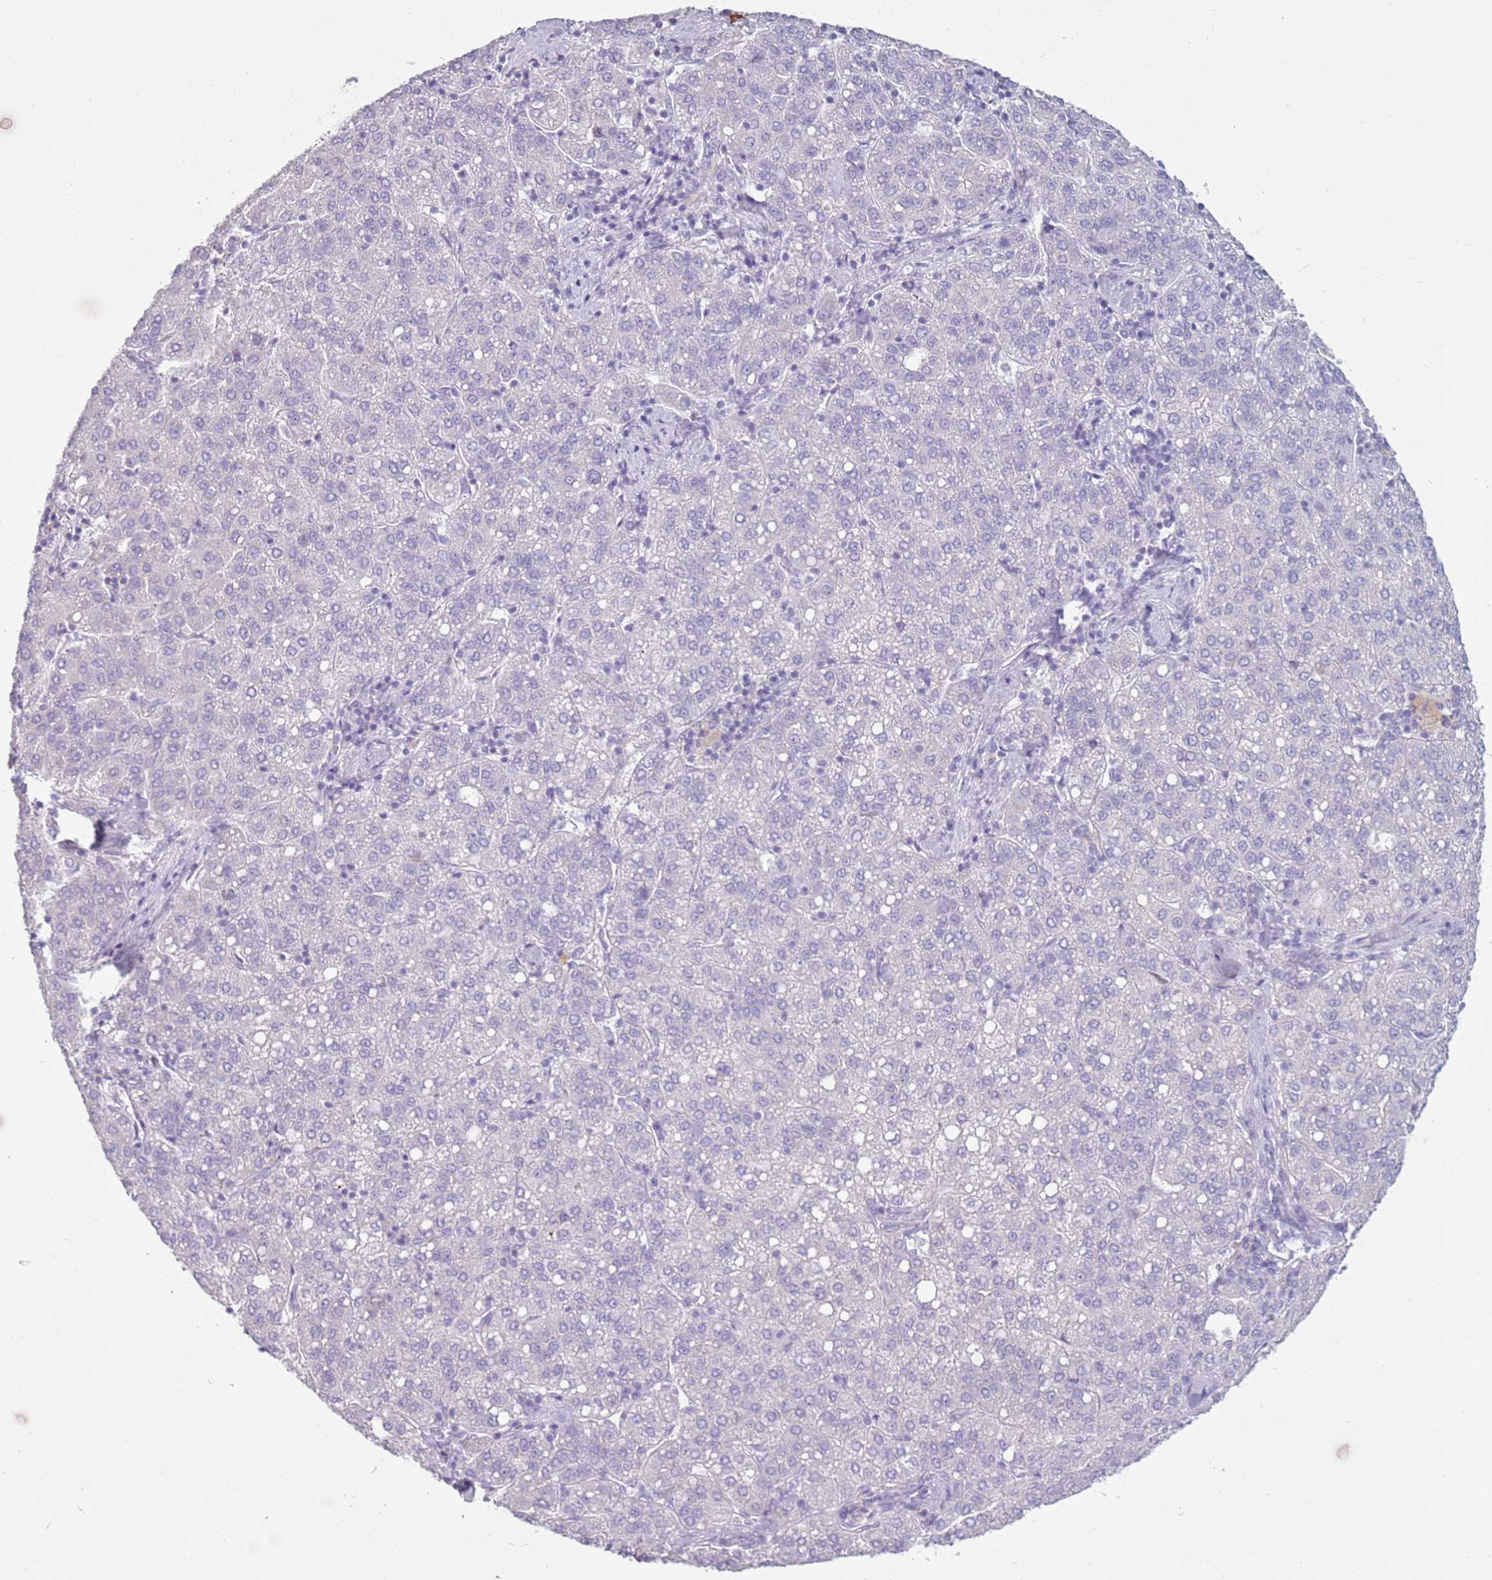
{"staining": {"intensity": "negative", "quantity": "none", "location": "none"}, "tissue": "liver cancer", "cell_type": "Tumor cells", "image_type": "cancer", "snomed": [{"axis": "morphology", "description": "Carcinoma, Hepatocellular, NOS"}, {"axis": "topography", "description": "Liver"}], "caption": "The IHC photomicrograph has no significant expression in tumor cells of liver cancer tissue.", "gene": "ZNF239", "patient": {"sex": "male", "age": 65}}